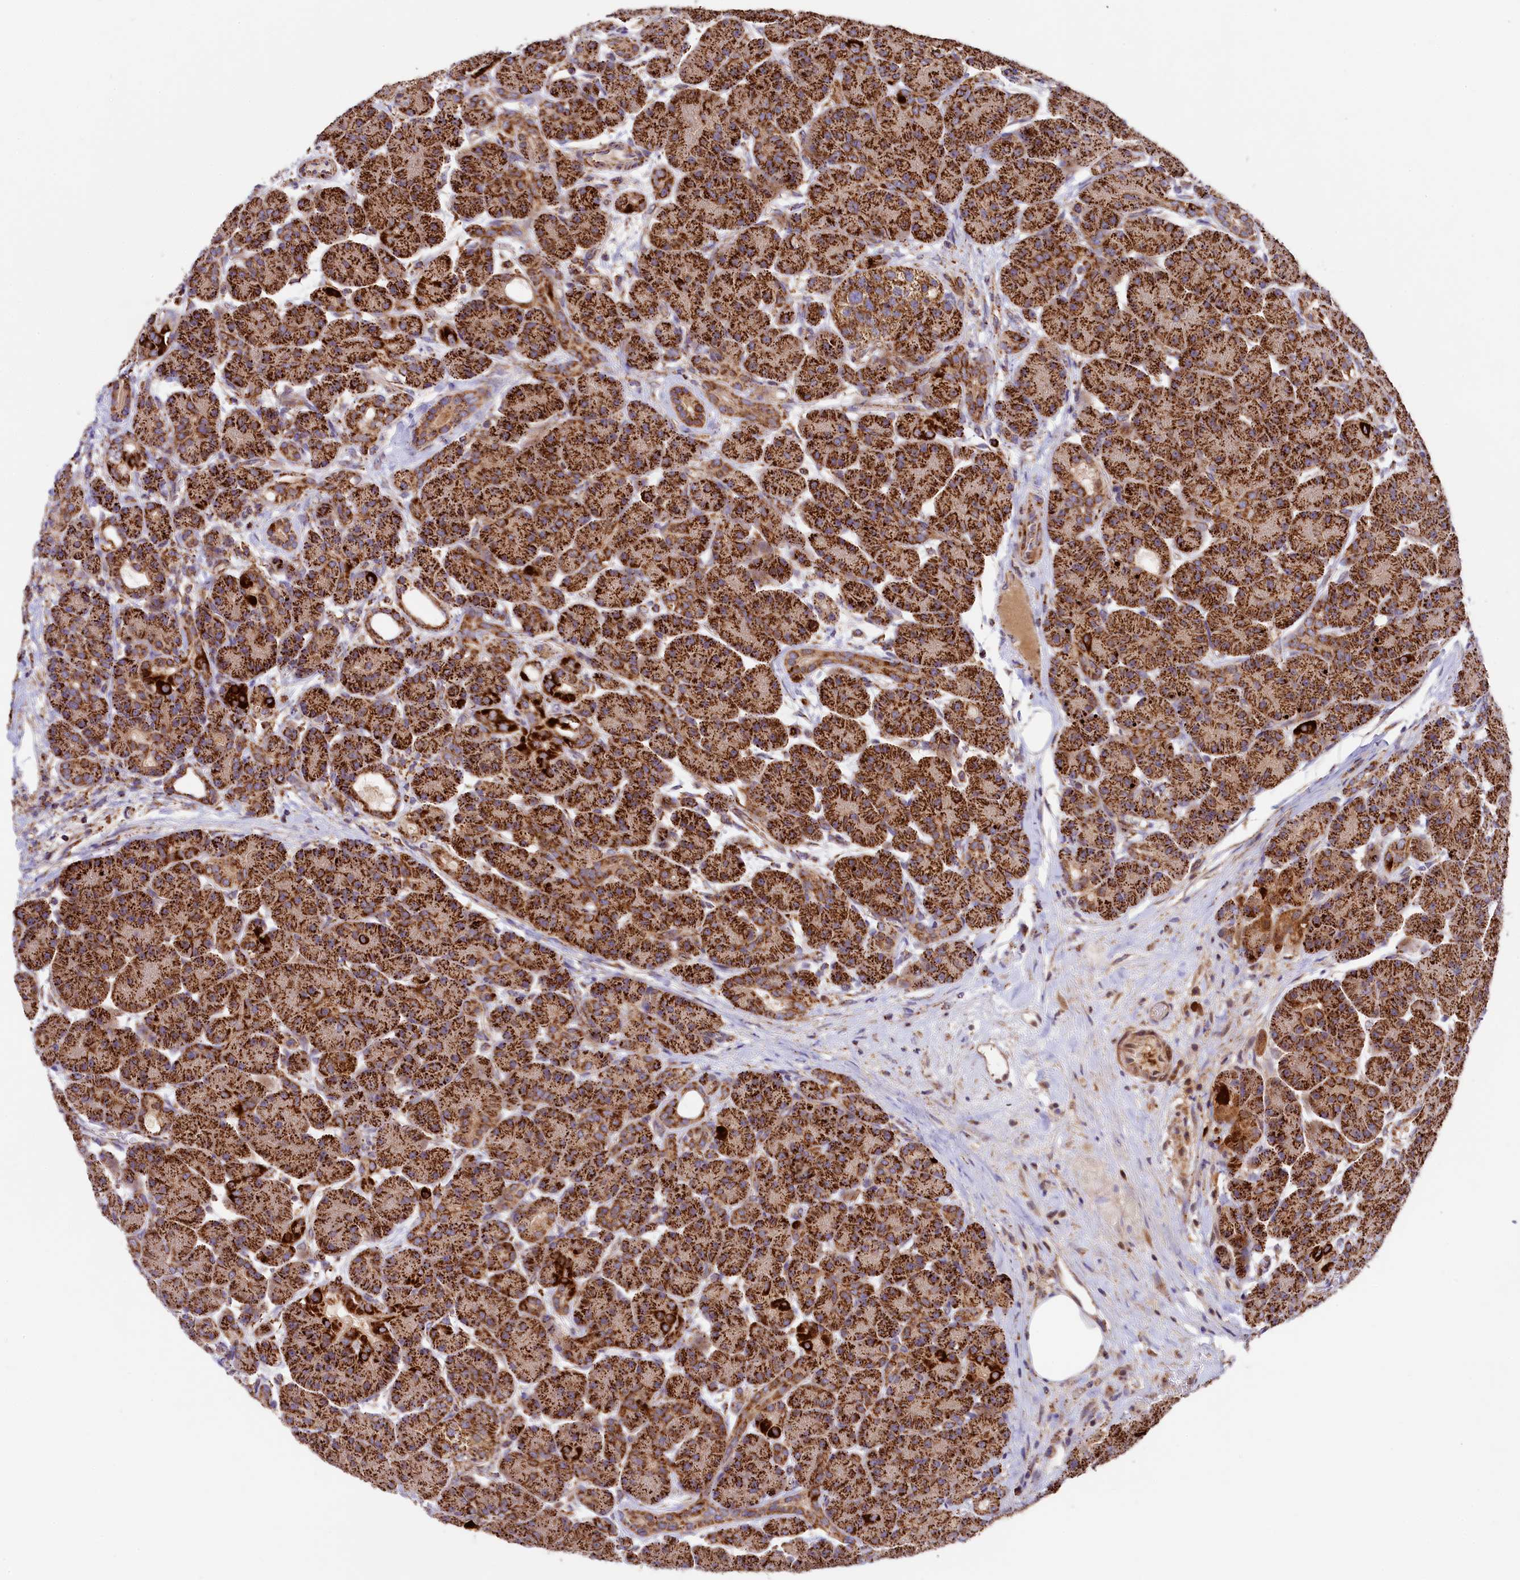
{"staining": {"intensity": "strong", "quantity": ">75%", "location": "cytoplasmic/membranous"}, "tissue": "pancreas", "cell_type": "Exocrine glandular cells", "image_type": "normal", "snomed": [{"axis": "morphology", "description": "Normal tissue, NOS"}, {"axis": "topography", "description": "Pancreas"}], "caption": "A brown stain shows strong cytoplasmic/membranous expression of a protein in exocrine glandular cells of benign pancreas.", "gene": "CLYBL", "patient": {"sex": "male", "age": 63}}